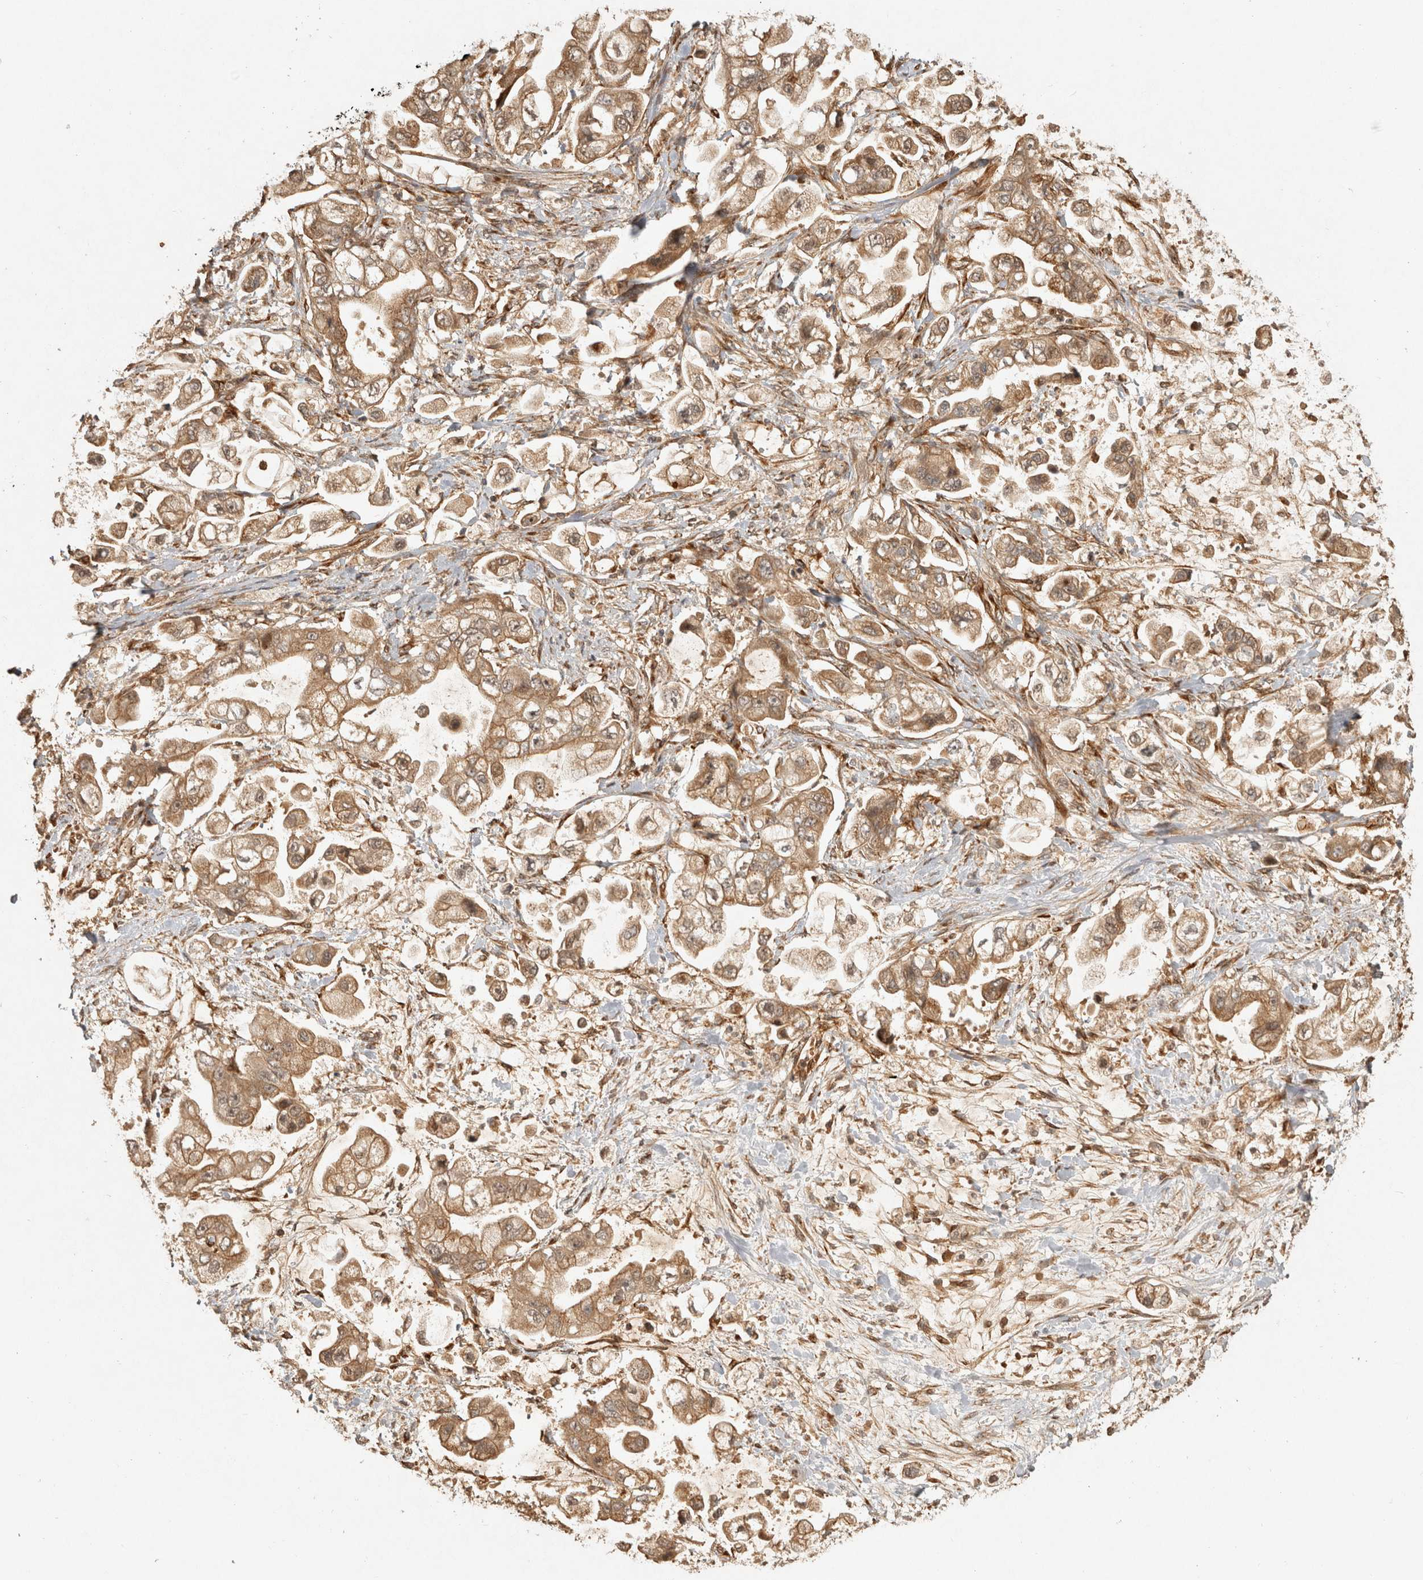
{"staining": {"intensity": "moderate", "quantity": ">75%", "location": "cytoplasmic/membranous"}, "tissue": "stomach cancer", "cell_type": "Tumor cells", "image_type": "cancer", "snomed": [{"axis": "morphology", "description": "Adenocarcinoma, NOS"}, {"axis": "topography", "description": "Stomach"}], "caption": "Human stomach cancer stained with a protein marker displays moderate staining in tumor cells.", "gene": "CAMSAP2", "patient": {"sex": "male", "age": 62}}